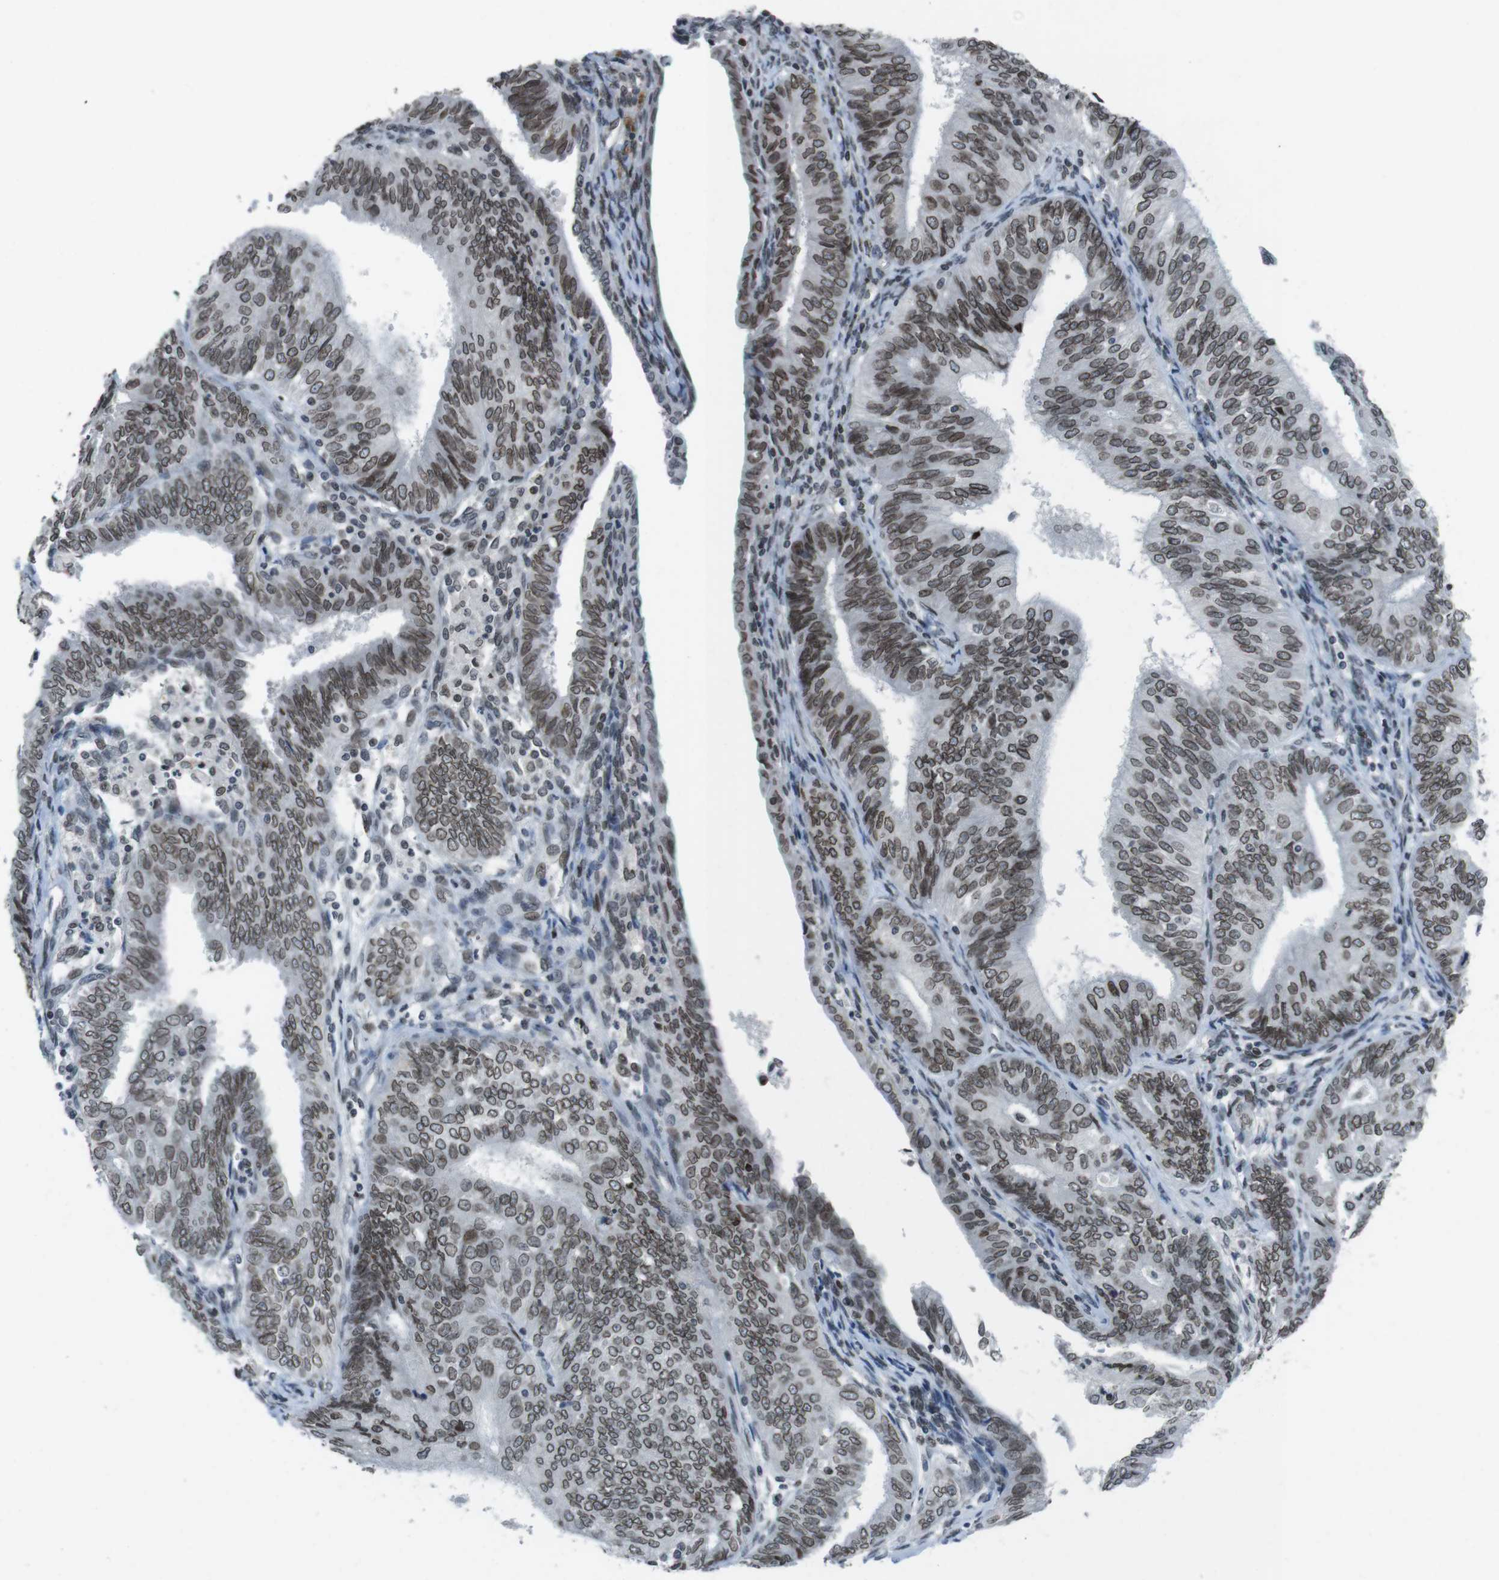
{"staining": {"intensity": "moderate", "quantity": ">75%", "location": "cytoplasmic/membranous,nuclear"}, "tissue": "endometrial cancer", "cell_type": "Tumor cells", "image_type": "cancer", "snomed": [{"axis": "morphology", "description": "Adenocarcinoma, NOS"}, {"axis": "topography", "description": "Endometrium"}], "caption": "This micrograph displays IHC staining of human endometrial cancer, with medium moderate cytoplasmic/membranous and nuclear staining in about >75% of tumor cells.", "gene": "MAD1L1", "patient": {"sex": "female", "age": 58}}